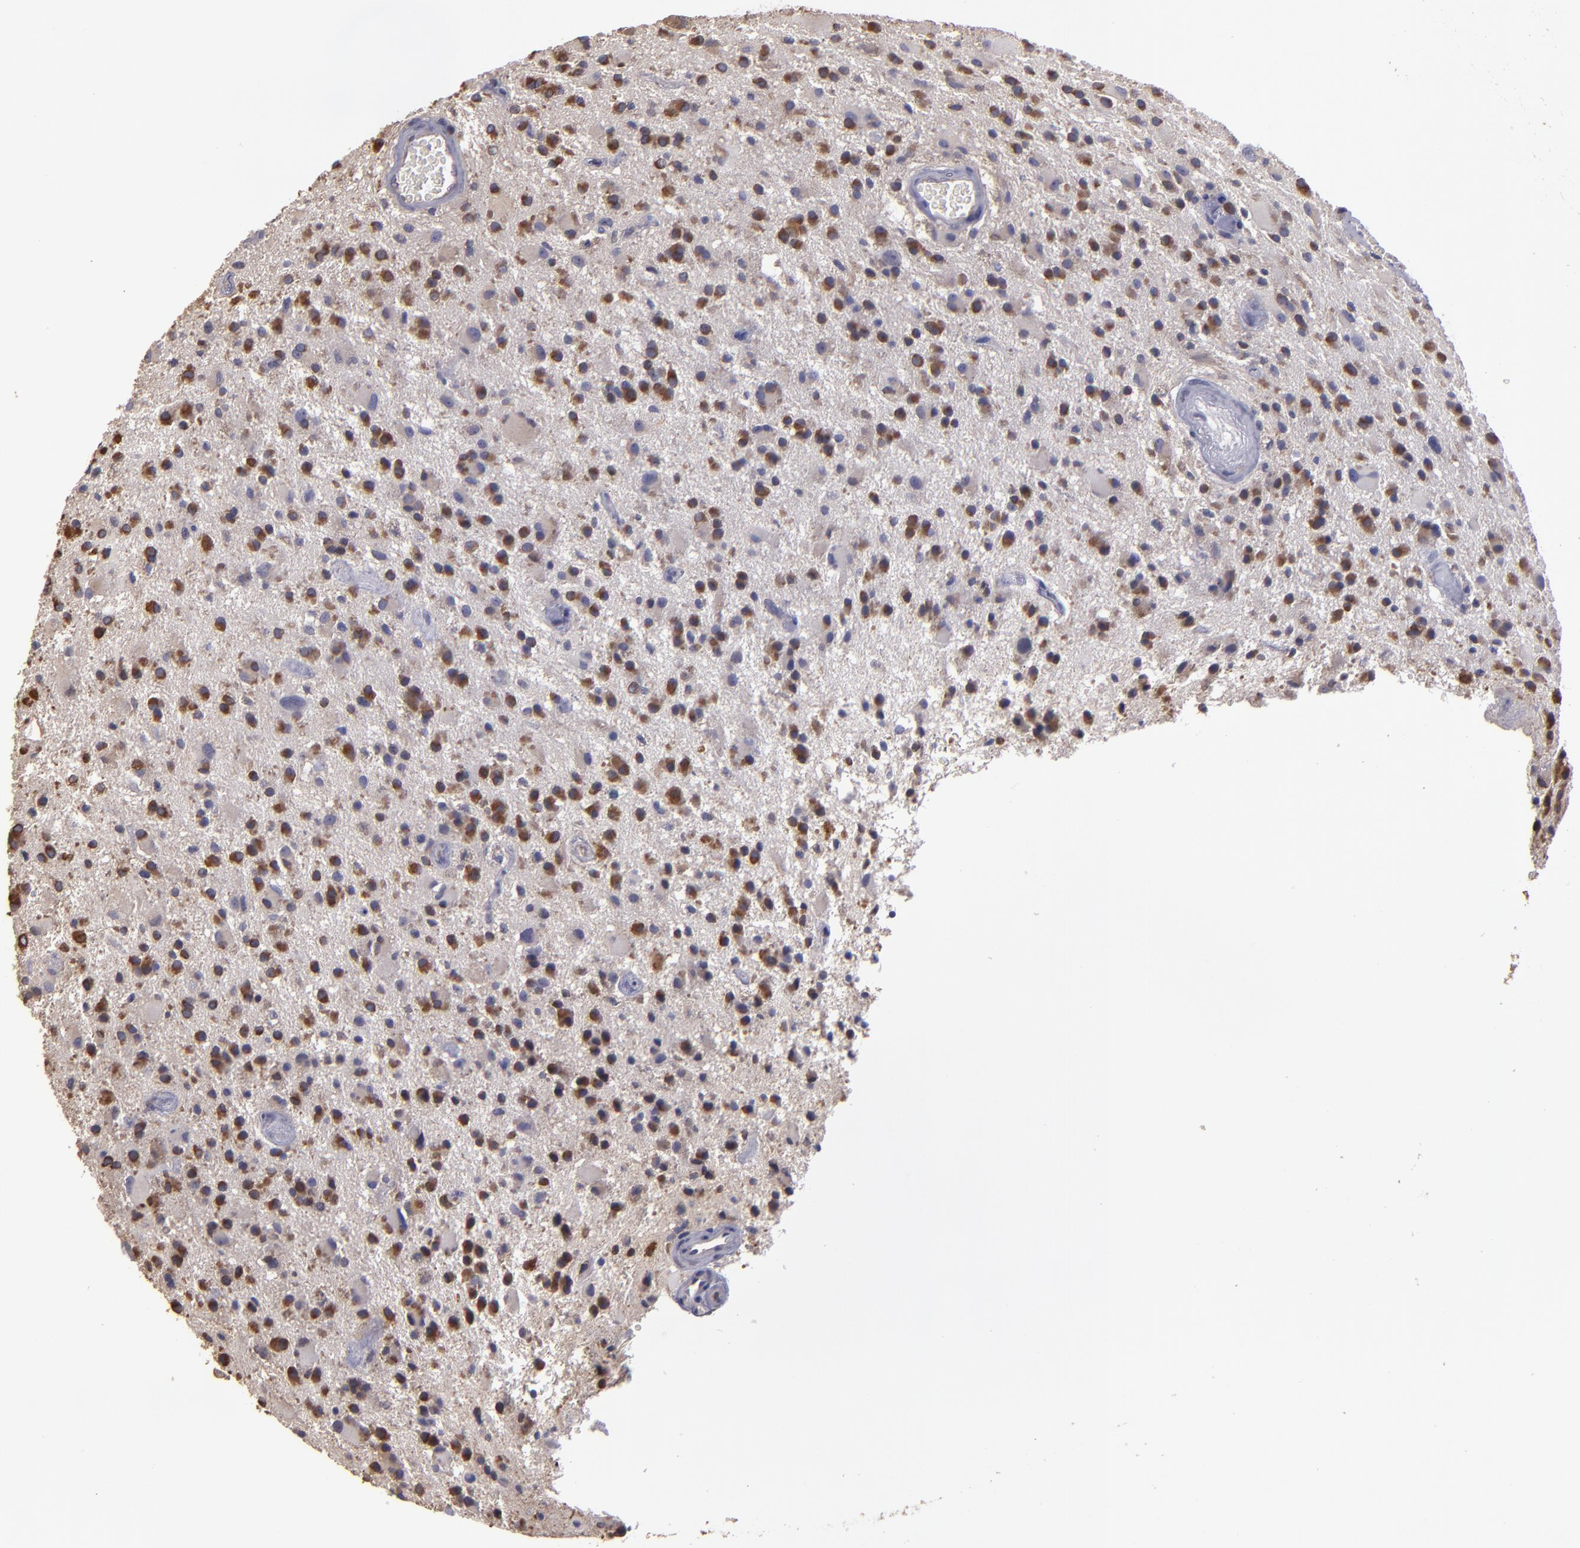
{"staining": {"intensity": "moderate", "quantity": "25%-75%", "location": "cytoplasmic/membranous"}, "tissue": "glioma", "cell_type": "Tumor cells", "image_type": "cancer", "snomed": [{"axis": "morphology", "description": "Glioma, malignant, Low grade"}, {"axis": "topography", "description": "Brain"}], "caption": "Glioma tissue shows moderate cytoplasmic/membranous staining in about 25%-75% of tumor cells The protein of interest is stained brown, and the nuclei are stained in blue (DAB (3,3'-diaminobenzidine) IHC with brightfield microscopy, high magnification).", "gene": "CARS1", "patient": {"sex": "male", "age": 58}}